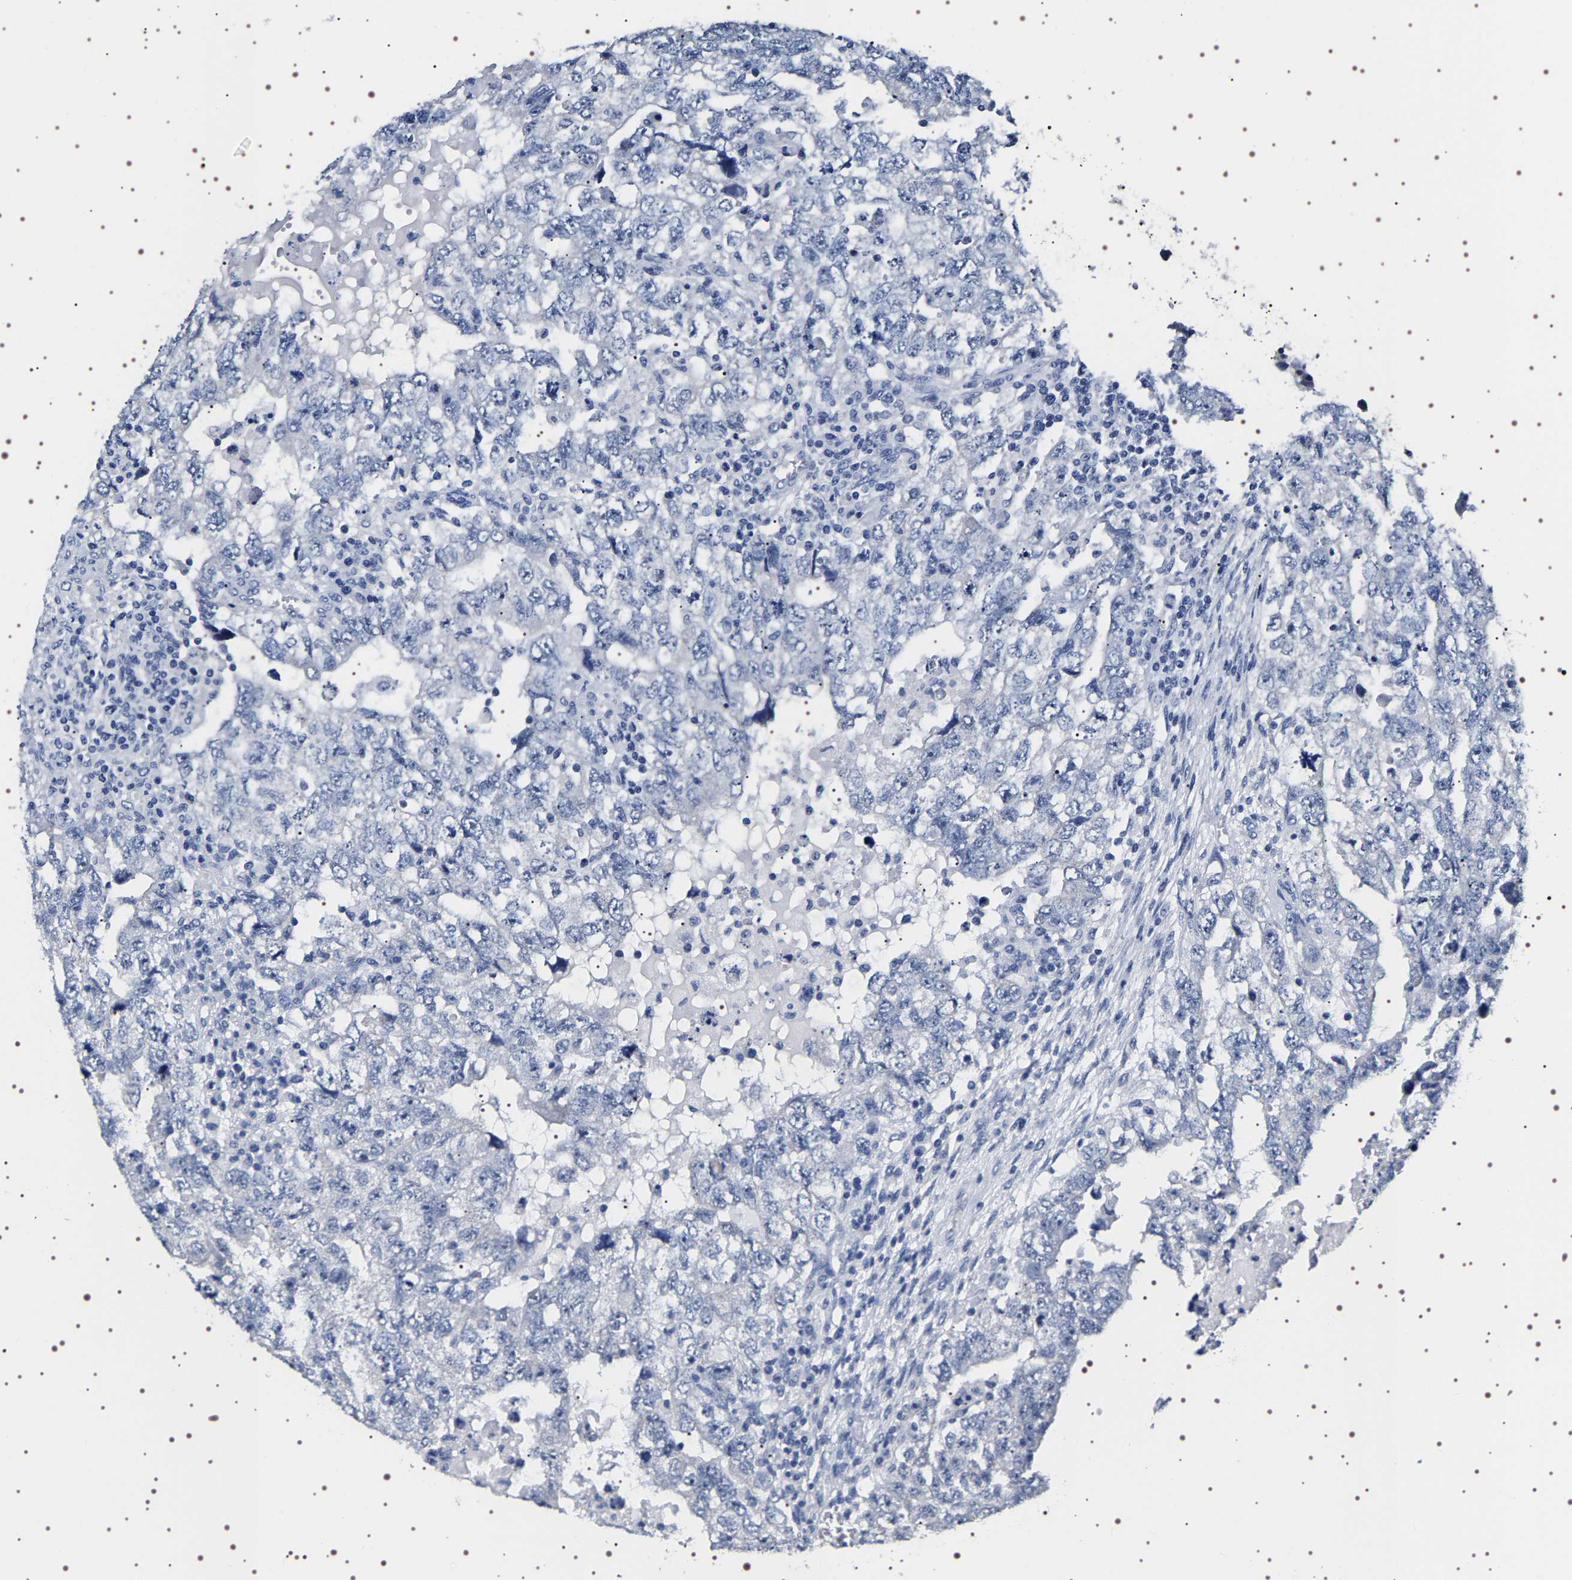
{"staining": {"intensity": "negative", "quantity": "none", "location": "none"}, "tissue": "testis cancer", "cell_type": "Tumor cells", "image_type": "cancer", "snomed": [{"axis": "morphology", "description": "Carcinoma, Embryonal, NOS"}, {"axis": "topography", "description": "Testis"}], "caption": "This histopathology image is of testis cancer stained with IHC to label a protein in brown with the nuclei are counter-stained blue. There is no expression in tumor cells.", "gene": "UBQLN3", "patient": {"sex": "male", "age": 36}}